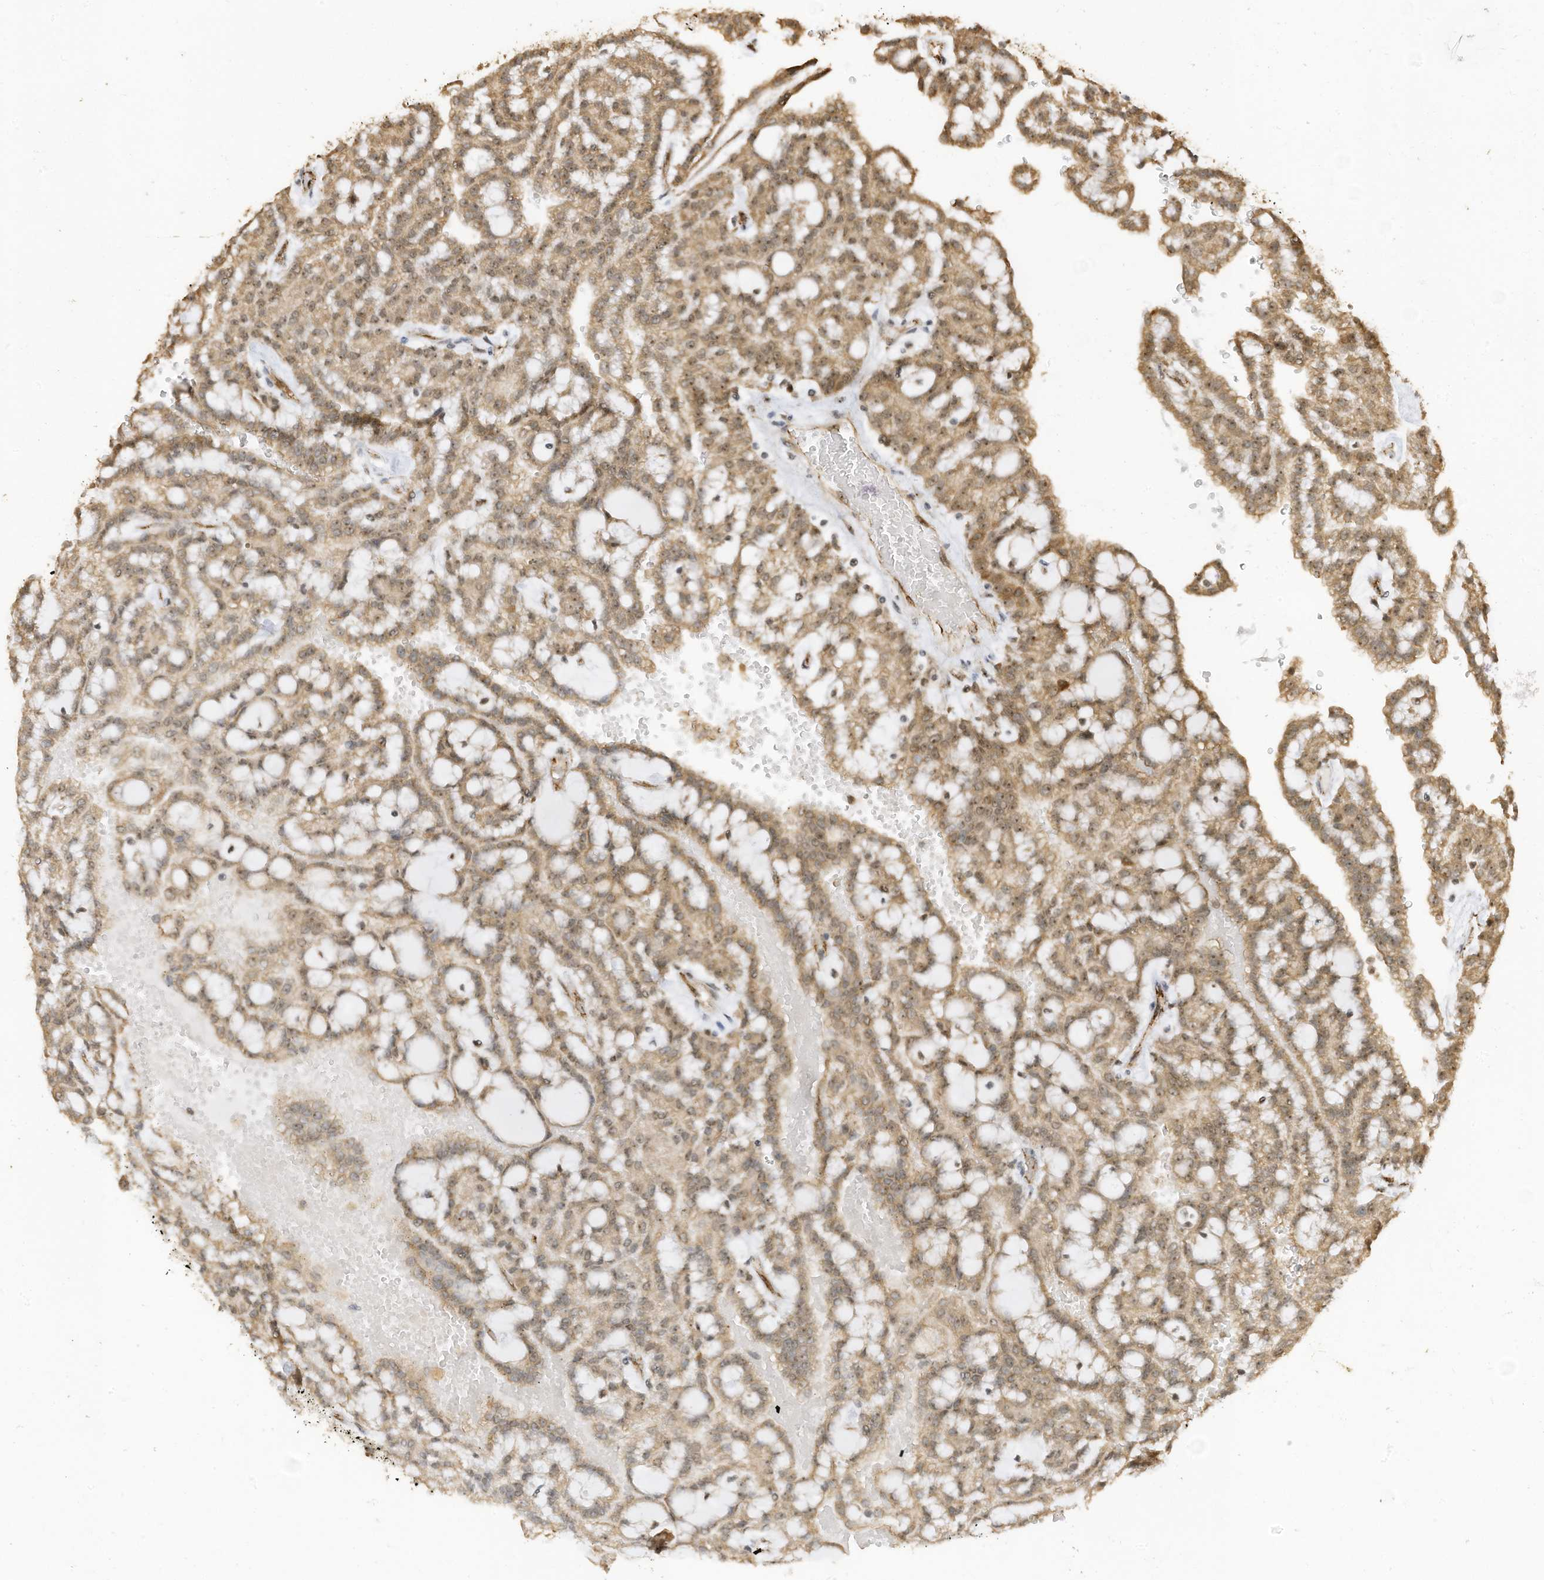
{"staining": {"intensity": "moderate", "quantity": ">75%", "location": "cytoplasmic/membranous"}, "tissue": "renal cancer", "cell_type": "Tumor cells", "image_type": "cancer", "snomed": [{"axis": "morphology", "description": "Adenocarcinoma, NOS"}, {"axis": "topography", "description": "Kidney"}], "caption": "Renal cancer (adenocarcinoma) stained with IHC displays moderate cytoplasmic/membranous staining in about >75% of tumor cells.", "gene": "ERLEC1", "patient": {"sex": "male", "age": 63}}